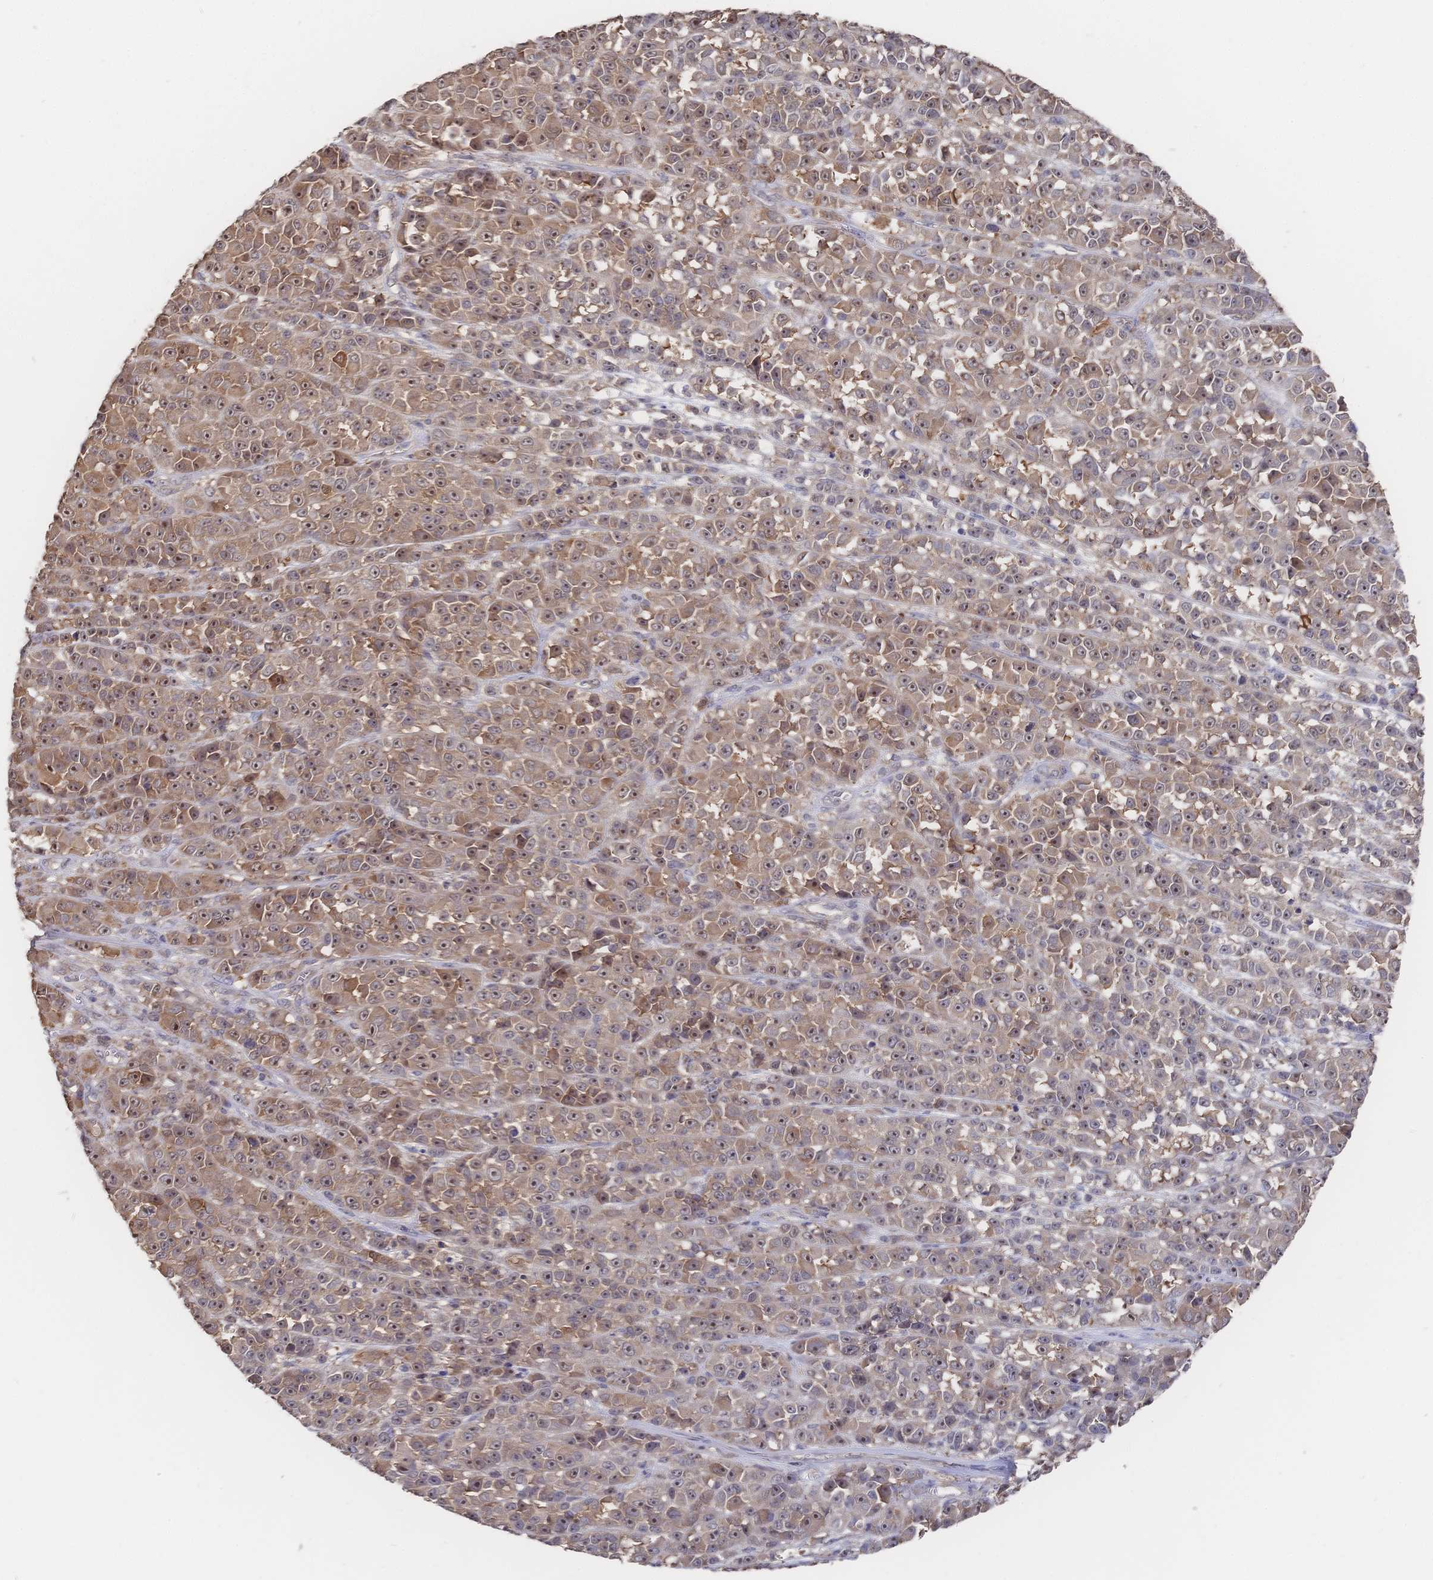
{"staining": {"intensity": "moderate", "quantity": ">75%", "location": "cytoplasmic/membranous,nuclear"}, "tissue": "melanoma", "cell_type": "Tumor cells", "image_type": "cancer", "snomed": [{"axis": "morphology", "description": "Malignant melanoma, NOS"}, {"axis": "topography", "description": "Skin"}, {"axis": "topography", "description": "Skin of back"}], "caption": "Protein analysis of malignant melanoma tissue shows moderate cytoplasmic/membranous and nuclear positivity in approximately >75% of tumor cells.", "gene": "DNAJA4", "patient": {"sex": "male", "age": 91}}